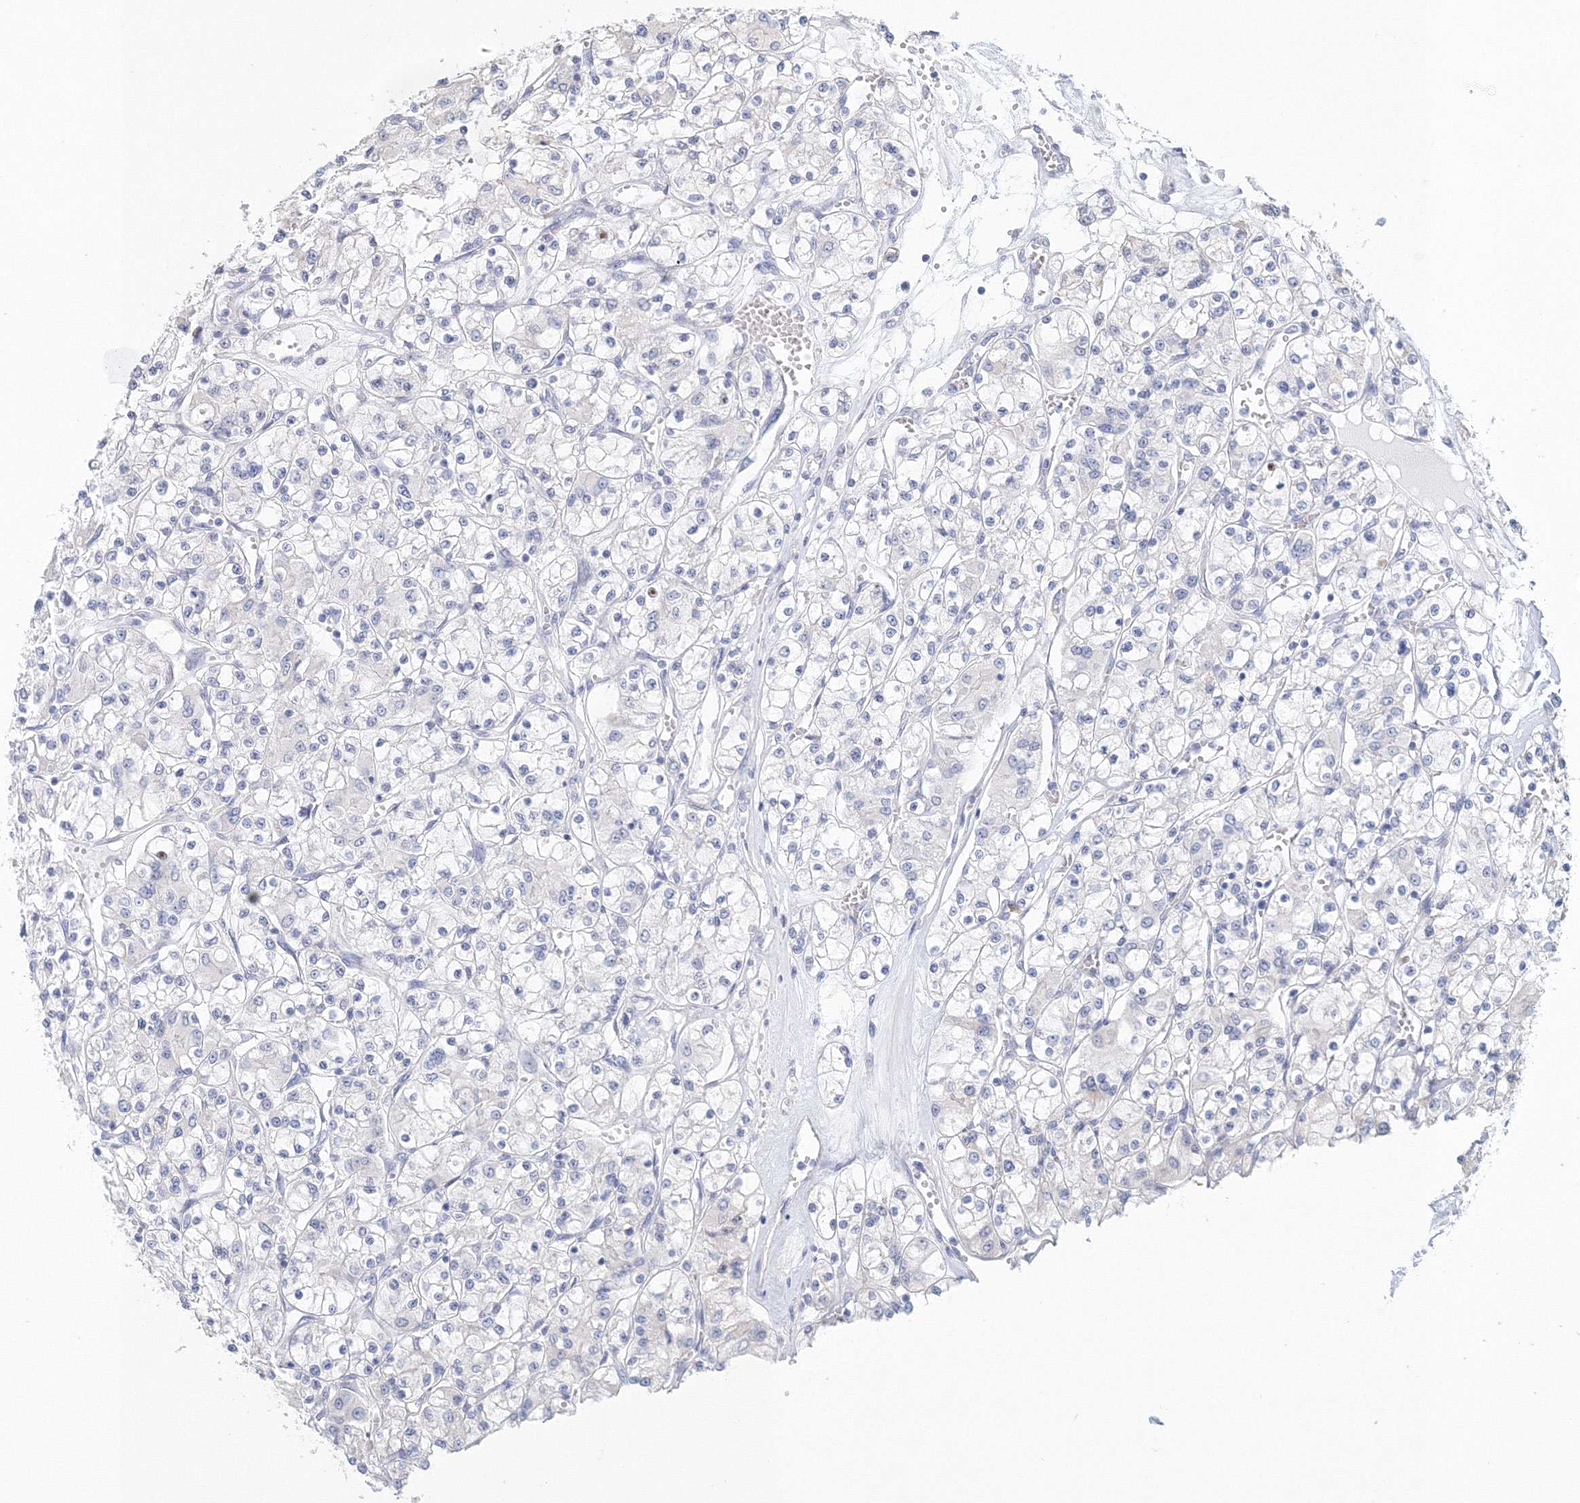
{"staining": {"intensity": "negative", "quantity": "none", "location": "none"}, "tissue": "renal cancer", "cell_type": "Tumor cells", "image_type": "cancer", "snomed": [{"axis": "morphology", "description": "Adenocarcinoma, NOS"}, {"axis": "topography", "description": "Kidney"}], "caption": "High power microscopy micrograph of an immunohistochemistry image of renal cancer, revealing no significant staining in tumor cells.", "gene": "VSIG1", "patient": {"sex": "female", "age": 59}}